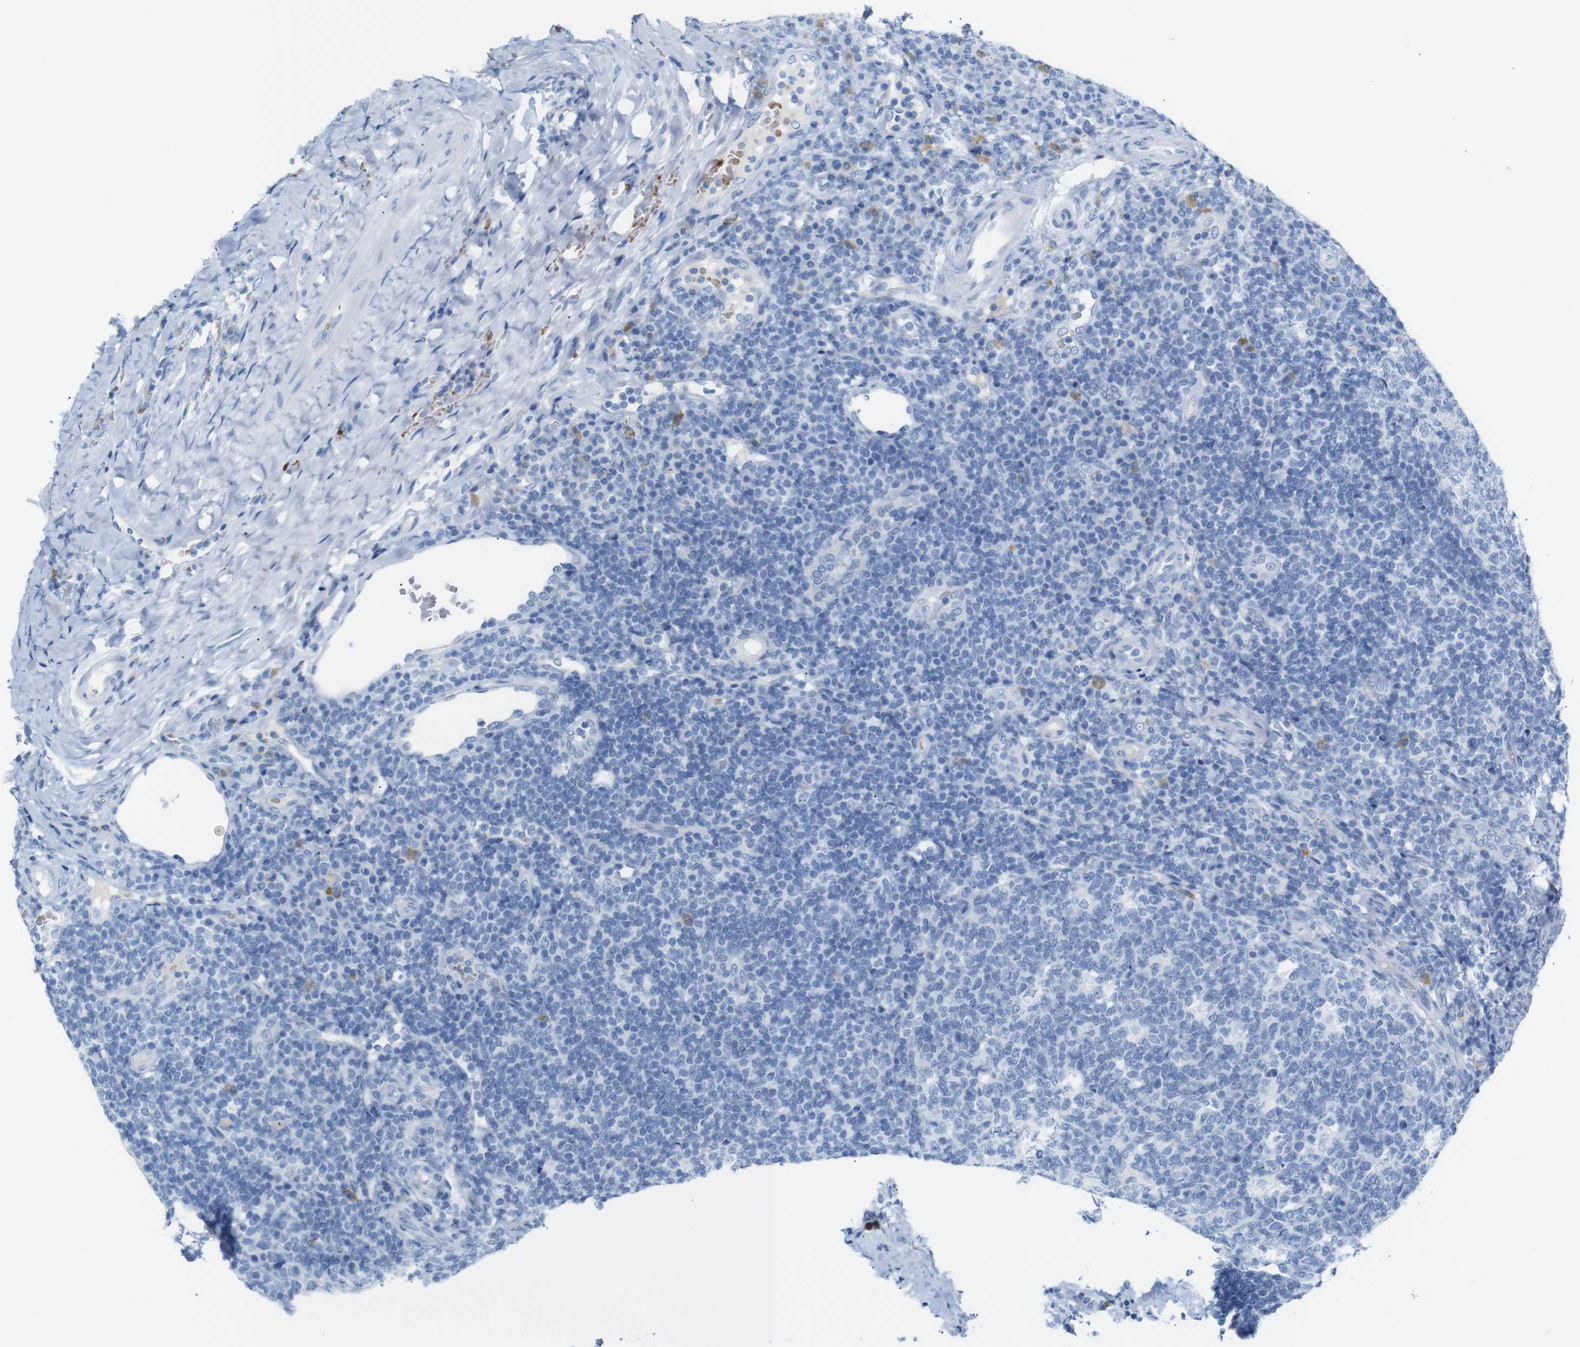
{"staining": {"intensity": "negative", "quantity": "none", "location": "none"}, "tissue": "tonsil", "cell_type": "Germinal center cells", "image_type": "normal", "snomed": [{"axis": "morphology", "description": "Normal tissue, NOS"}, {"axis": "topography", "description": "Tonsil"}], "caption": "The photomicrograph reveals no significant expression in germinal center cells of tonsil.", "gene": "ERVMER34", "patient": {"sex": "male", "age": 17}}